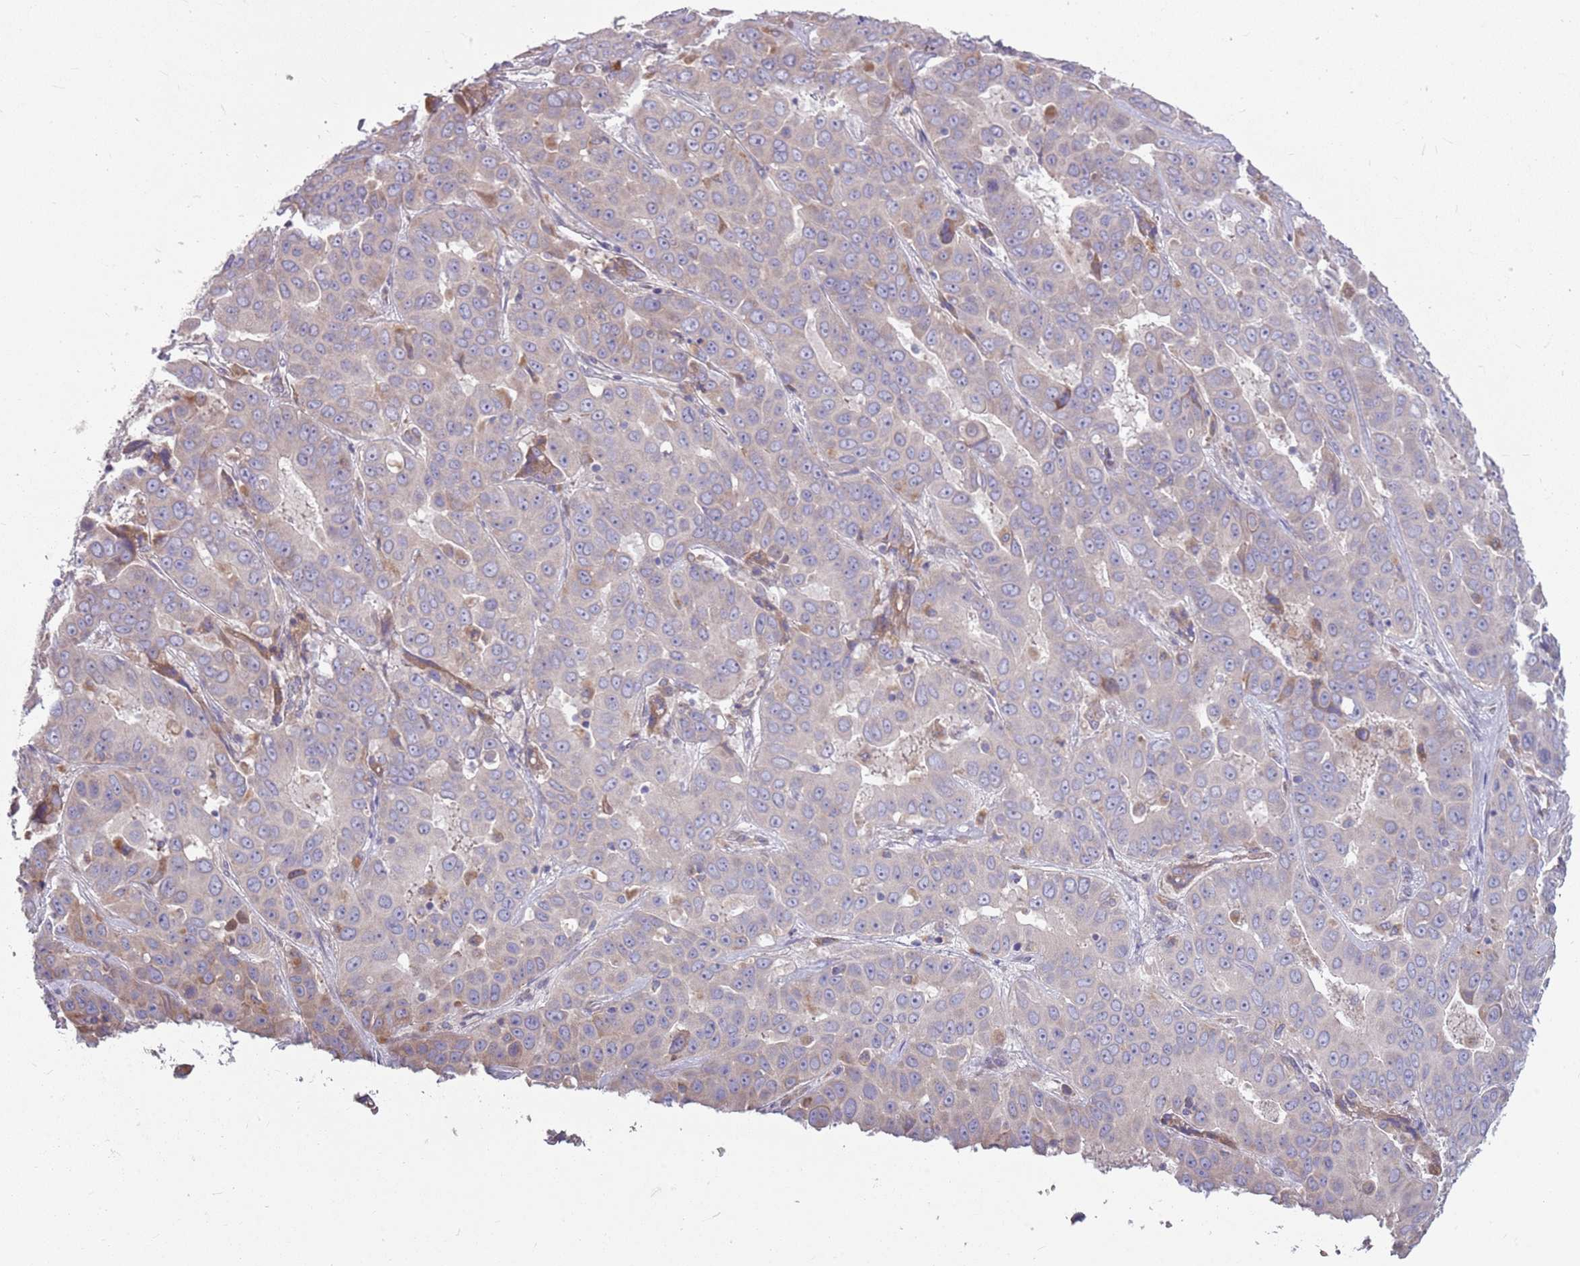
{"staining": {"intensity": "weak", "quantity": "<25%", "location": "cytoplasmic/membranous"}, "tissue": "liver cancer", "cell_type": "Tumor cells", "image_type": "cancer", "snomed": [{"axis": "morphology", "description": "Cholangiocarcinoma"}, {"axis": "topography", "description": "Liver"}], "caption": "Immunohistochemistry of human liver cancer (cholangiocarcinoma) shows no positivity in tumor cells.", "gene": "PPP1R27", "patient": {"sex": "female", "age": 52}}